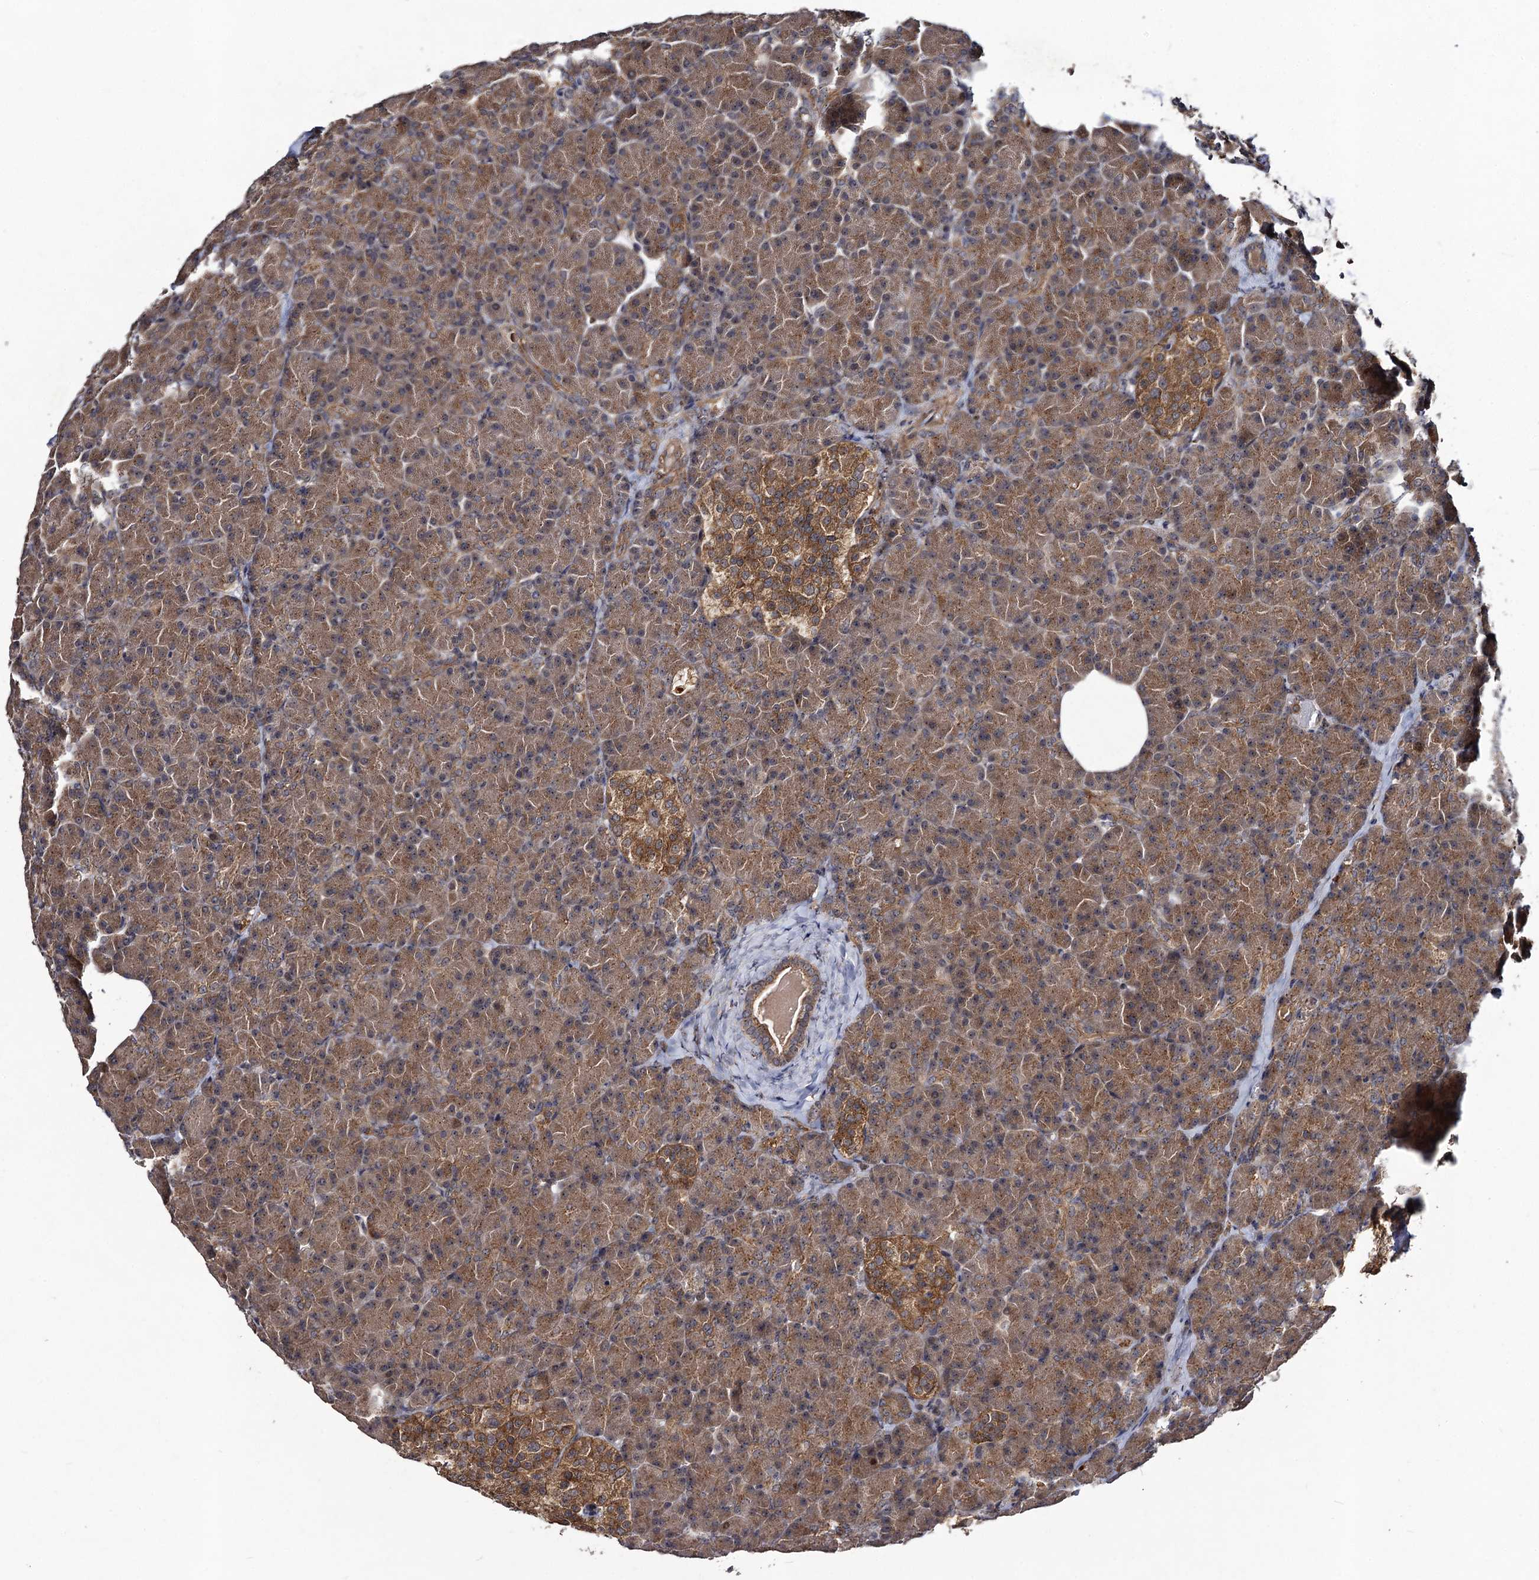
{"staining": {"intensity": "moderate", "quantity": ">75%", "location": "cytoplasmic/membranous"}, "tissue": "pancreas", "cell_type": "Exocrine glandular cells", "image_type": "normal", "snomed": [{"axis": "morphology", "description": "Normal tissue, NOS"}, {"axis": "topography", "description": "Pancreas"}], "caption": "The micrograph demonstrates staining of benign pancreas, revealing moderate cytoplasmic/membranous protein positivity (brown color) within exocrine glandular cells.", "gene": "KXD1", "patient": {"sex": "female", "age": 43}}